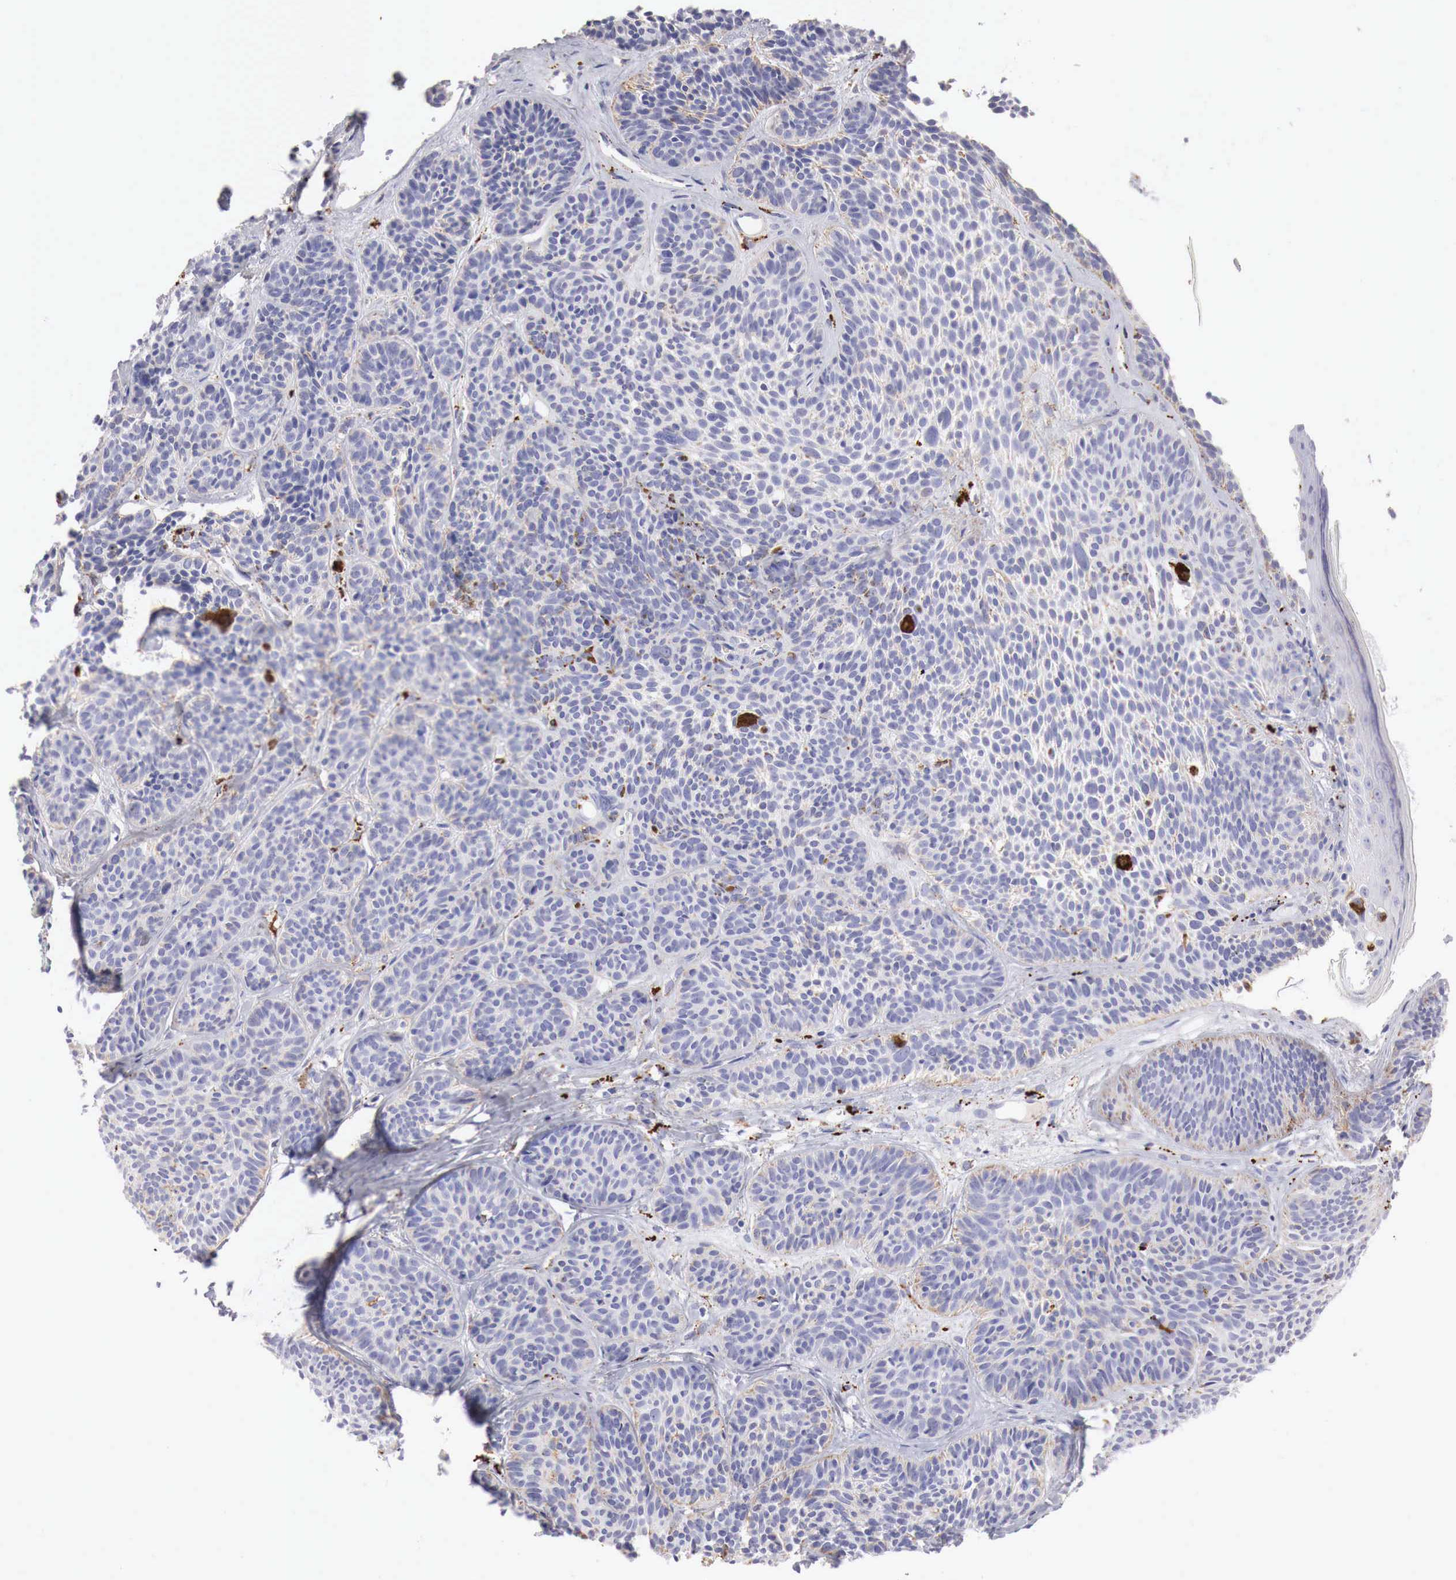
{"staining": {"intensity": "negative", "quantity": "none", "location": "none"}, "tissue": "skin cancer", "cell_type": "Tumor cells", "image_type": "cancer", "snomed": [{"axis": "morphology", "description": "Basal cell carcinoma"}, {"axis": "topography", "description": "Skin"}], "caption": "A micrograph of basal cell carcinoma (skin) stained for a protein demonstrates no brown staining in tumor cells.", "gene": "GLA", "patient": {"sex": "female", "age": 62}}